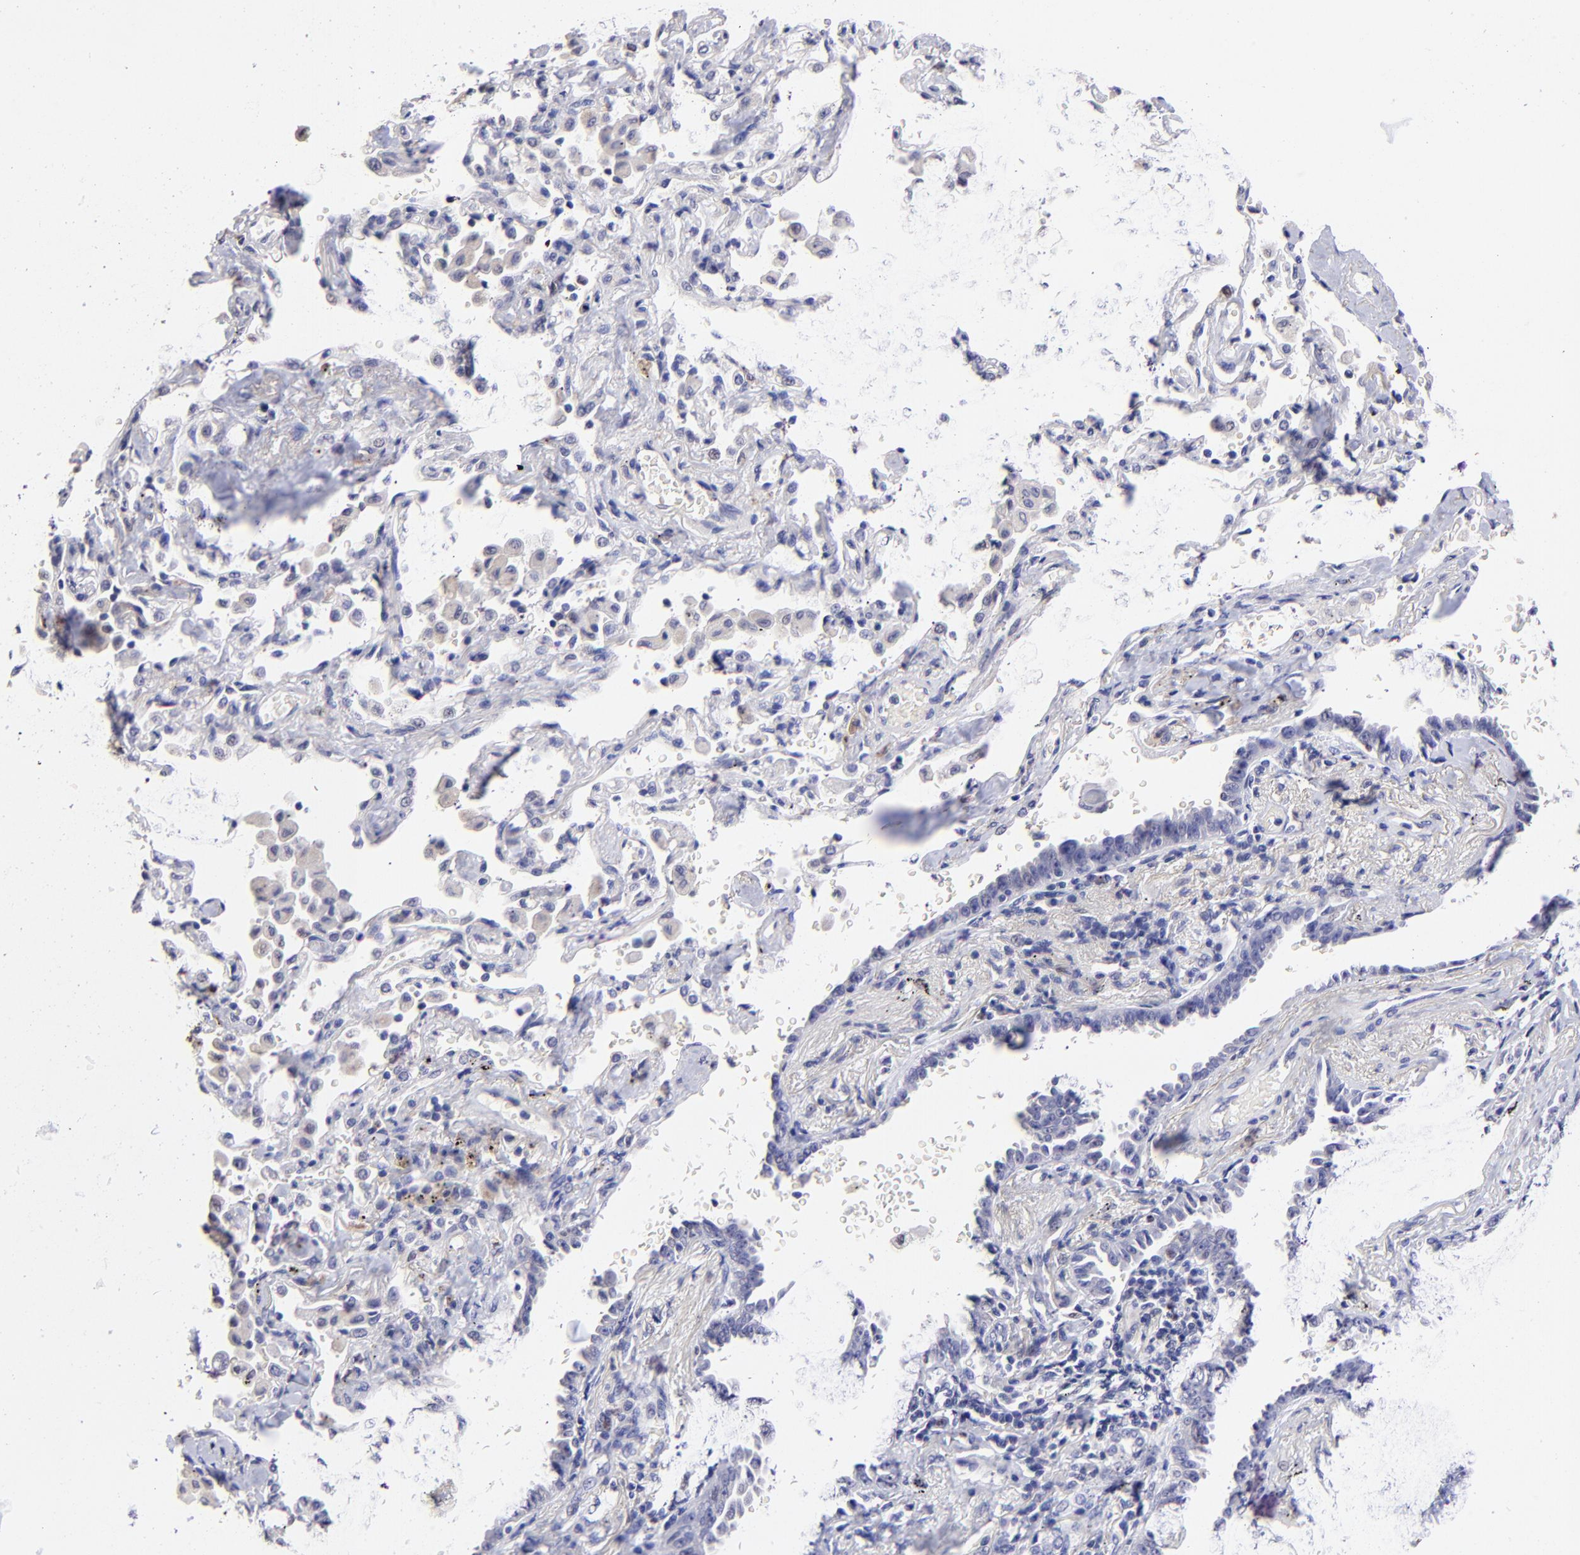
{"staining": {"intensity": "negative", "quantity": "none", "location": "none"}, "tissue": "lung cancer", "cell_type": "Tumor cells", "image_type": "cancer", "snomed": [{"axis": "morphology", "description": "Adenocarcinoma, NOS"}, {"axis": "topography", "description": "Lung"}], "caption": "Lung adenocarcinoma was stained to show a protein in brown. There is no significant expression in tumor cells. The staining was performed using DAB to visualize the protein expression in brown, while the nuclei were stained in blue with hematoxylin (Magnification: 20x).", "gene": "DNMT1", "patient": {"sex": "female", "age": 64}}